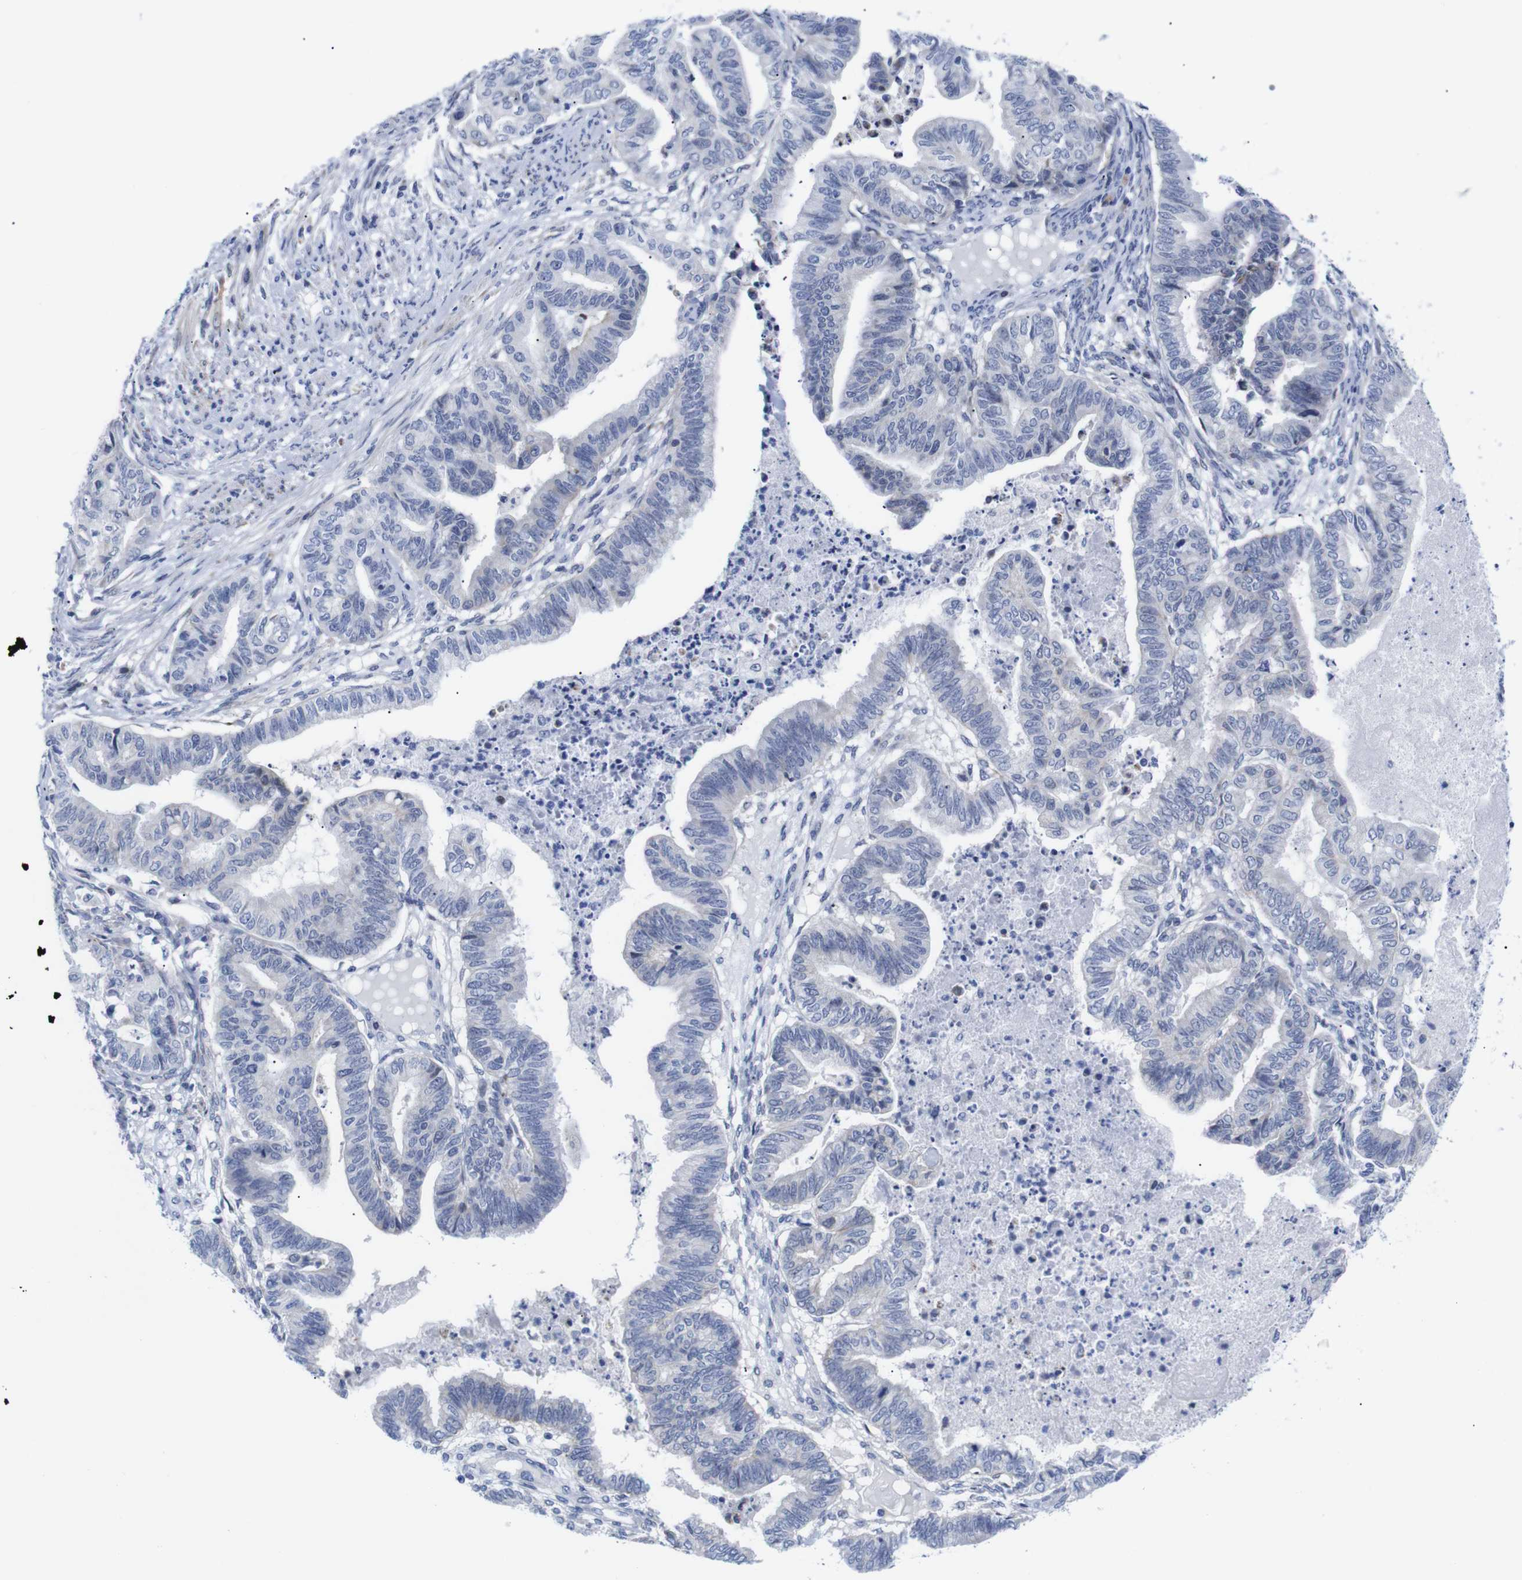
{"staining": {"intensity": "negative", "quantity": "none", "location": "none"}, "tissue": "endometrial cancer", "cell_type": "Tumor cells", "image_type": "cancer", "snomed": [{"axis": "morphology", "description": "Adenocarcinoma, NOS"}, {"axis": "topography", "description": "Endometrium"}], "caption": "The image demonstrates no staining of tumor cells in endometrial cancer (adenocarcinoma).", "gene": "LRRC55", "patient": {"sex": "female", "age": 79}}